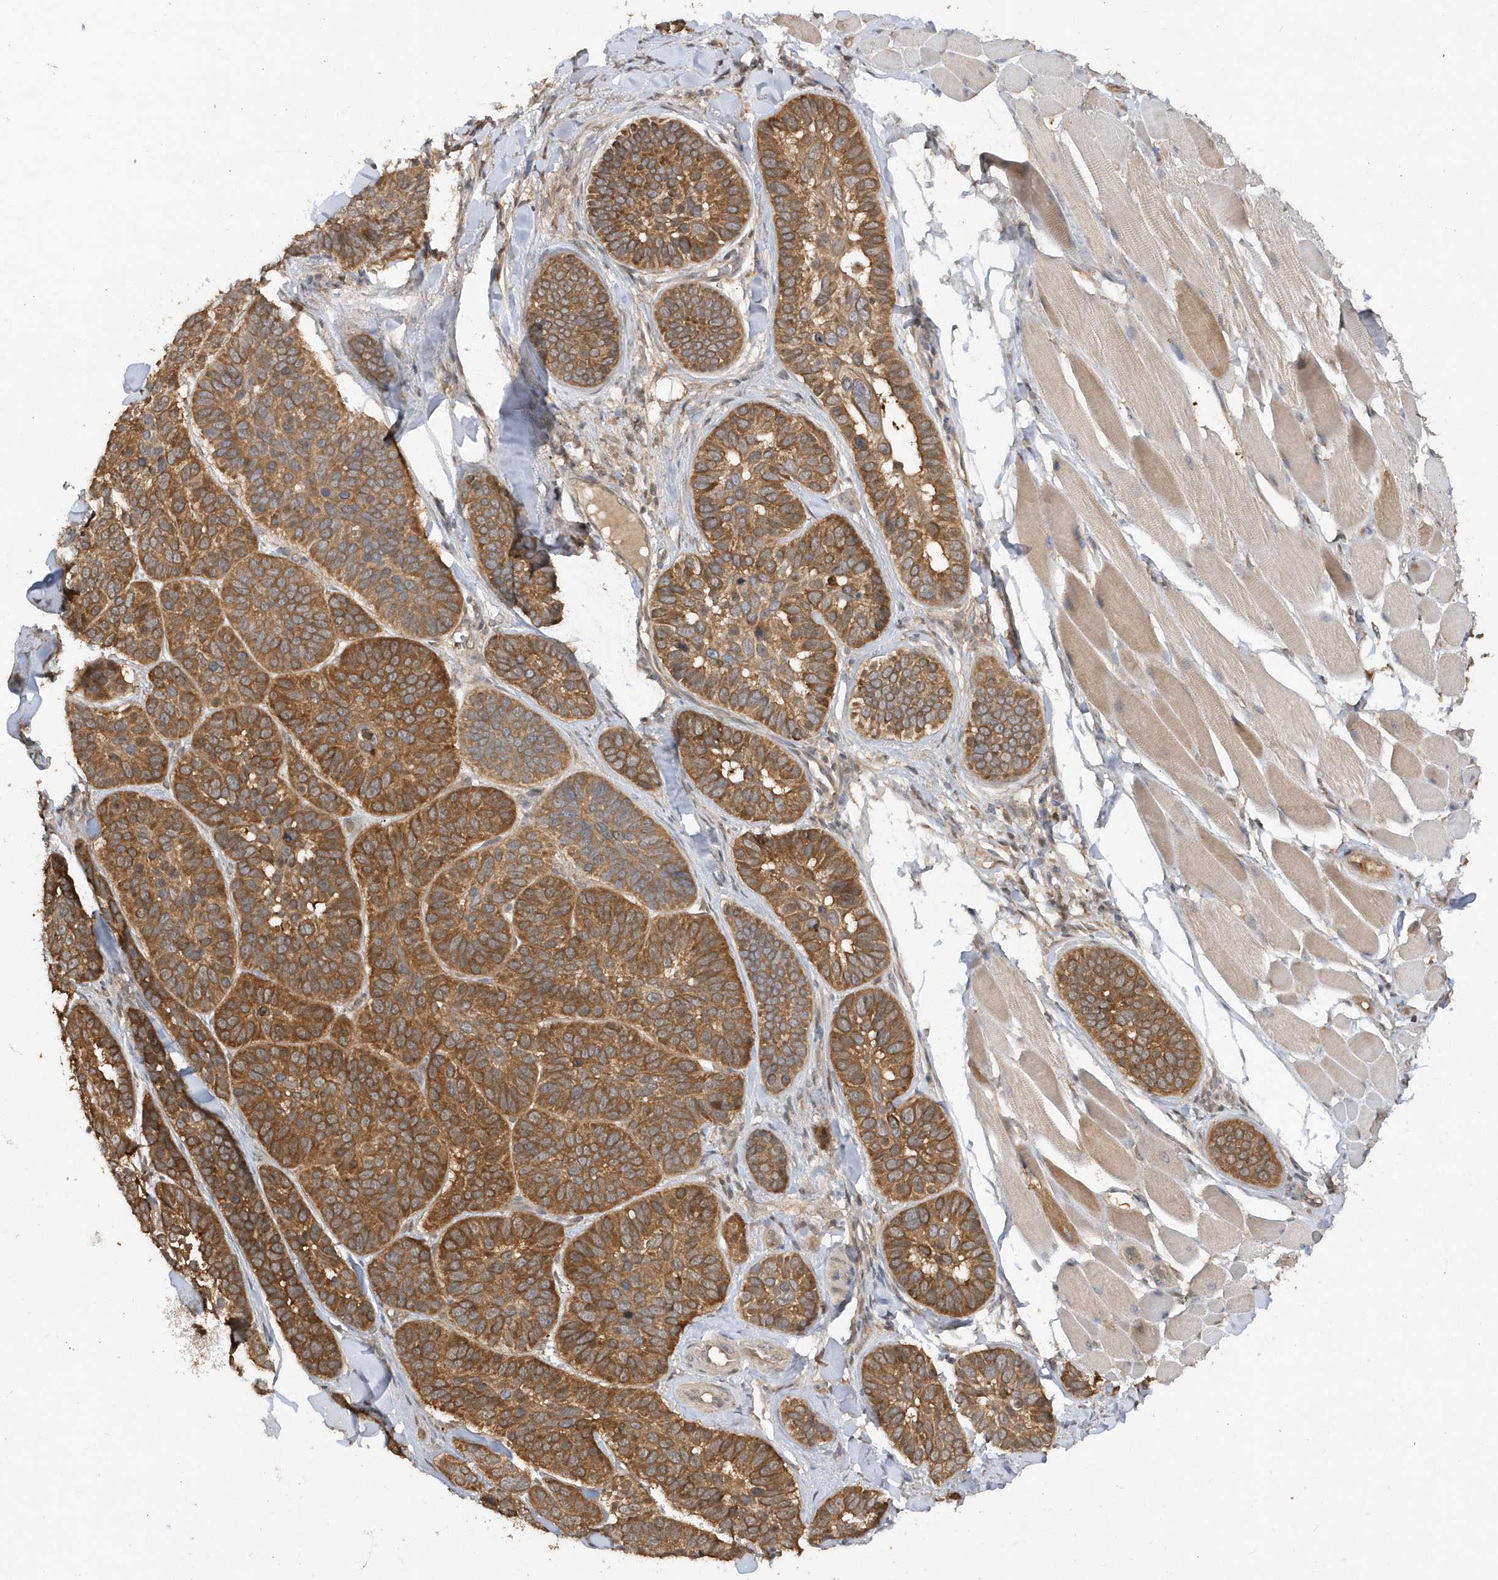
{"staining": {"intensity": "moderate", "quantity": ">75%", "location": "cytoplasmic/membranous"}, "tissue": "skin cancer", "cell_type": "Tumor cells", "image_type": "cancer", "snomed": [{"axis": "morphology", "description": "Basal cell carcinoma"}, {"axis": "topography", "description": "Skin"}], "caption": "Skin cancer (basal cell carcinoma) stained with a protein marker demonstrates moderate staining in tumor cells.", "gene": "RPE", "patient": {"sex": "male", "age": 62}}